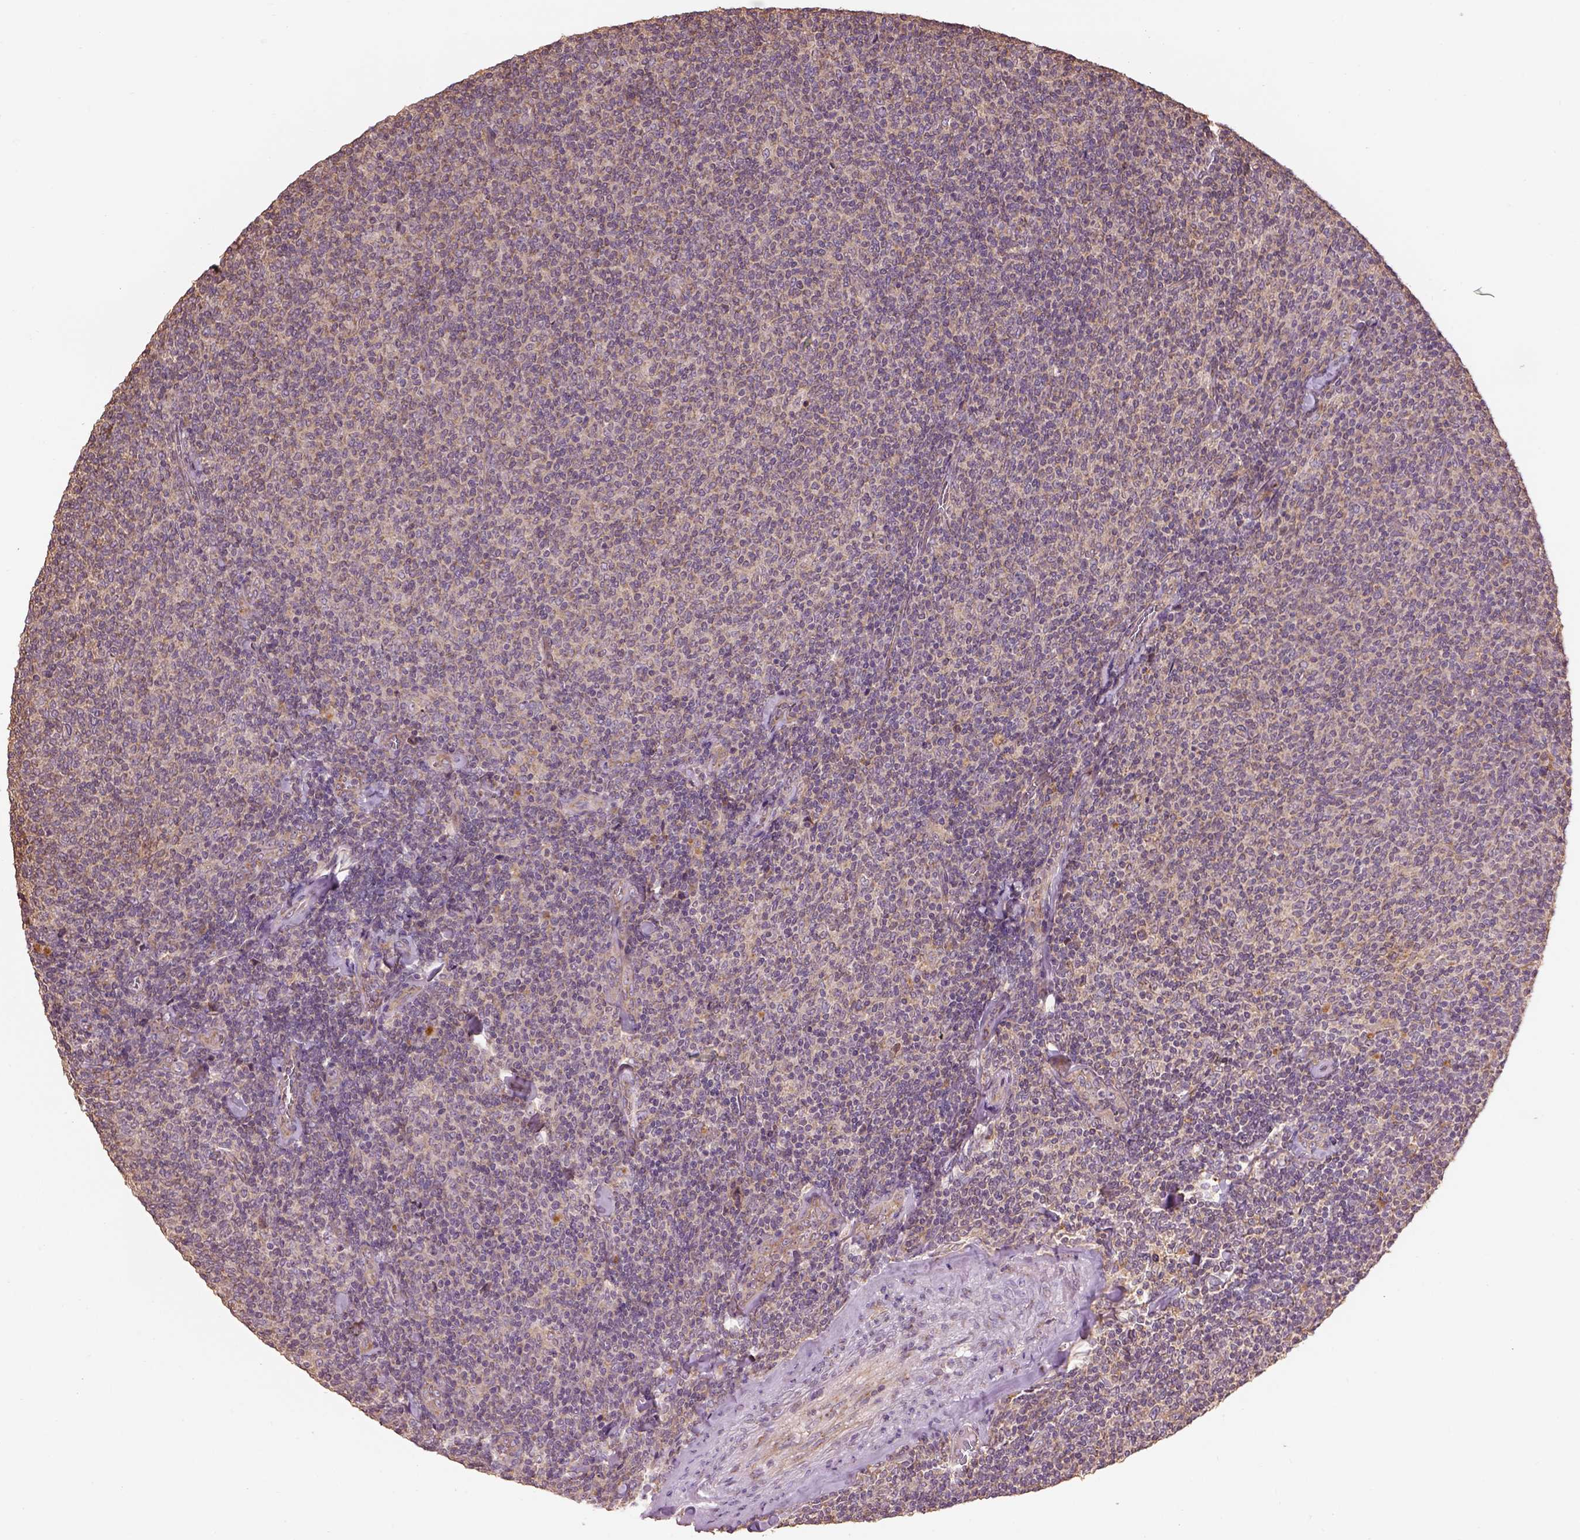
{"staining": {"intensity": "weak", "quantity": ">75%", "location": "cytoplasmic/membranous"}, "tissue": "lymphoma", "cell_type": "Tumor cells", "image_type": "cancer", "snomed": [{"axis": "morphology", "description": "Malignant lymphoma, non-Hodgkin's type, Low grade"}, {"axis": "topography", "description": "Lymph node"}], "caption": "This image exhibits immunohistochemistry (IHC) staining of human malignant lymphoma, non-Hodgkin's type (low-grade), with low weak cytoplasmic/membranous staining in approximately >75% of tumor cells.", "gene": "AP1B1", "patient": {"sex": "male", "age": 52}}